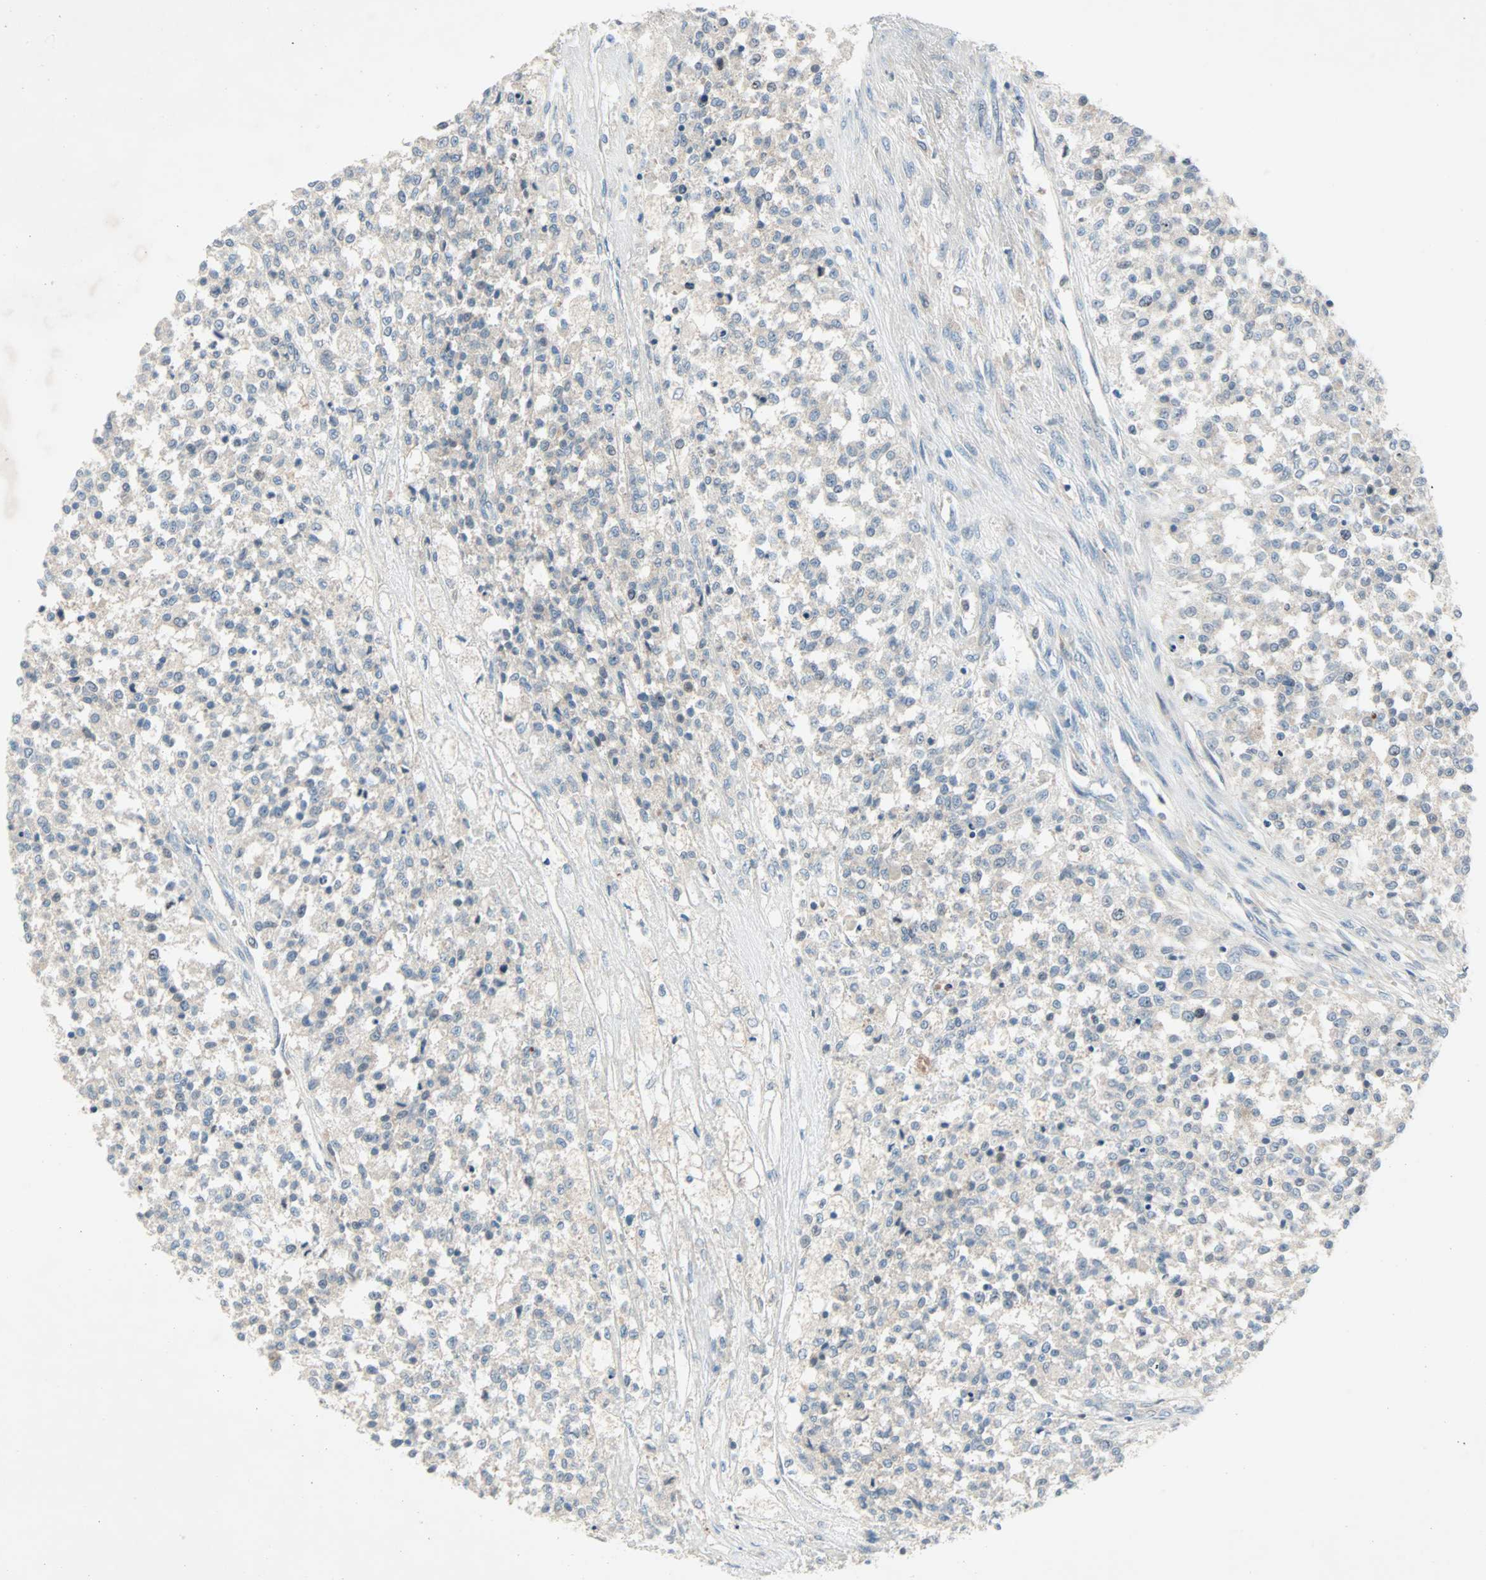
{"staining": {"intensity": "weak", "quantity": "<25%", "location": "cytoplasmic/membranous"}, "tissue": "testis cancer", "cell_type": "Tumor cells", "image_type": "cancer", "snomed": [{"axis": "morphology", "description": "Seminoma, NOS"}, {"axis": "topography", "description": "Testis"}], "caption": "Testis cancer (seminoma) stained for a protein using IHC shows no staining tumor cells.", "gene": "SMIM8", "patient": {"sex": "male", "age": 59}}